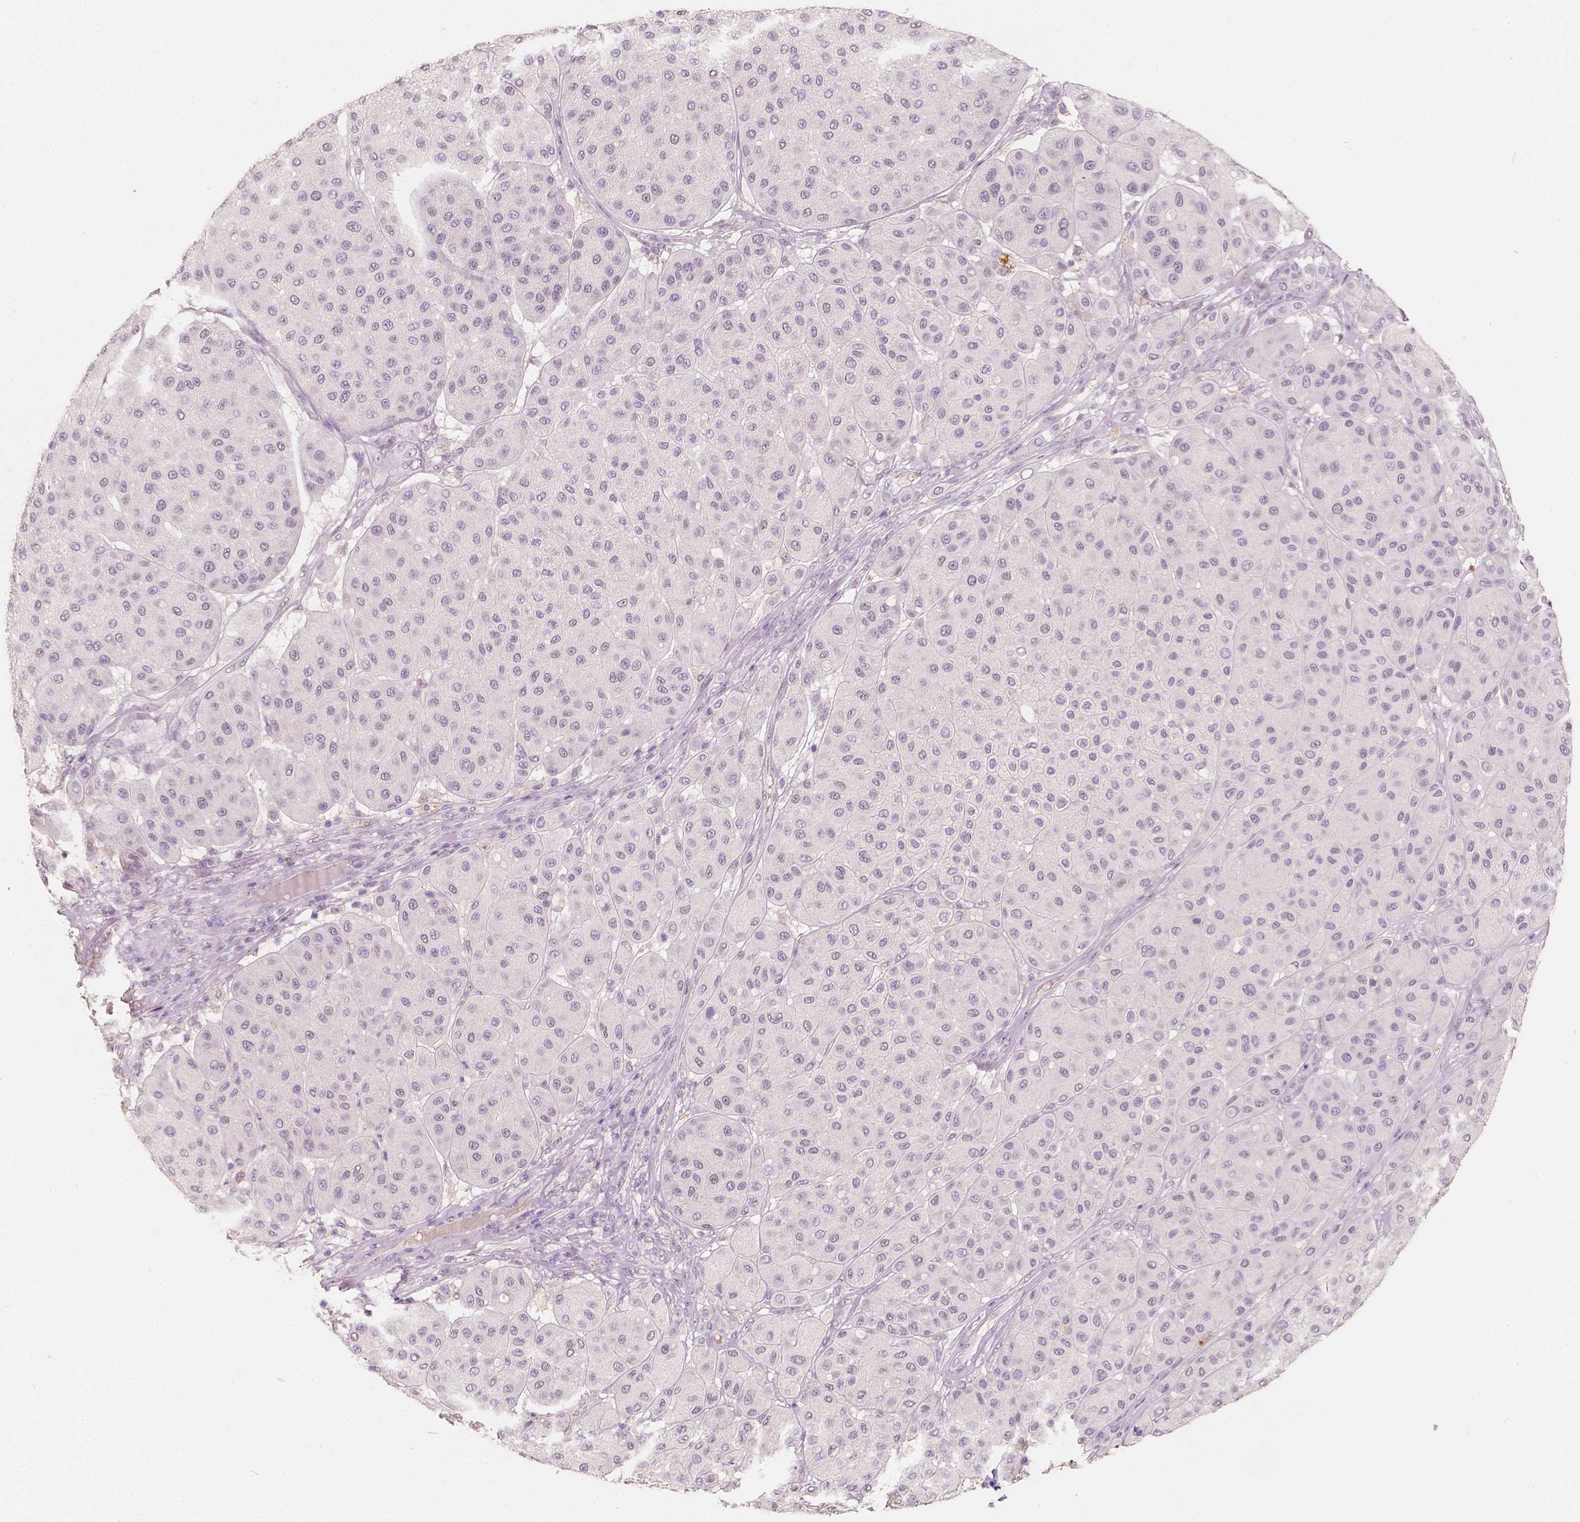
{"staining": {"intensity": "negative", "quantity": "none", "location": "none"}, "tissue": "melanoma", "cell_type": "Tumor cells", "image_type": "cancer", "snomed": [{"axis": "morphology", "description": "Malignant melanoma, Metastatic site"}, {"axis": "topography", "description": "Smooth muscle"}], "caption": "High magnification brightfield microscopy of malignant melanoma (metastatic site) stained with DAB (brown) and counterstained with hematoxylin (blue): tumor cells show no significant expression.", "gene": "SOX15", "patient": {"sex": "male", "age": 41}}